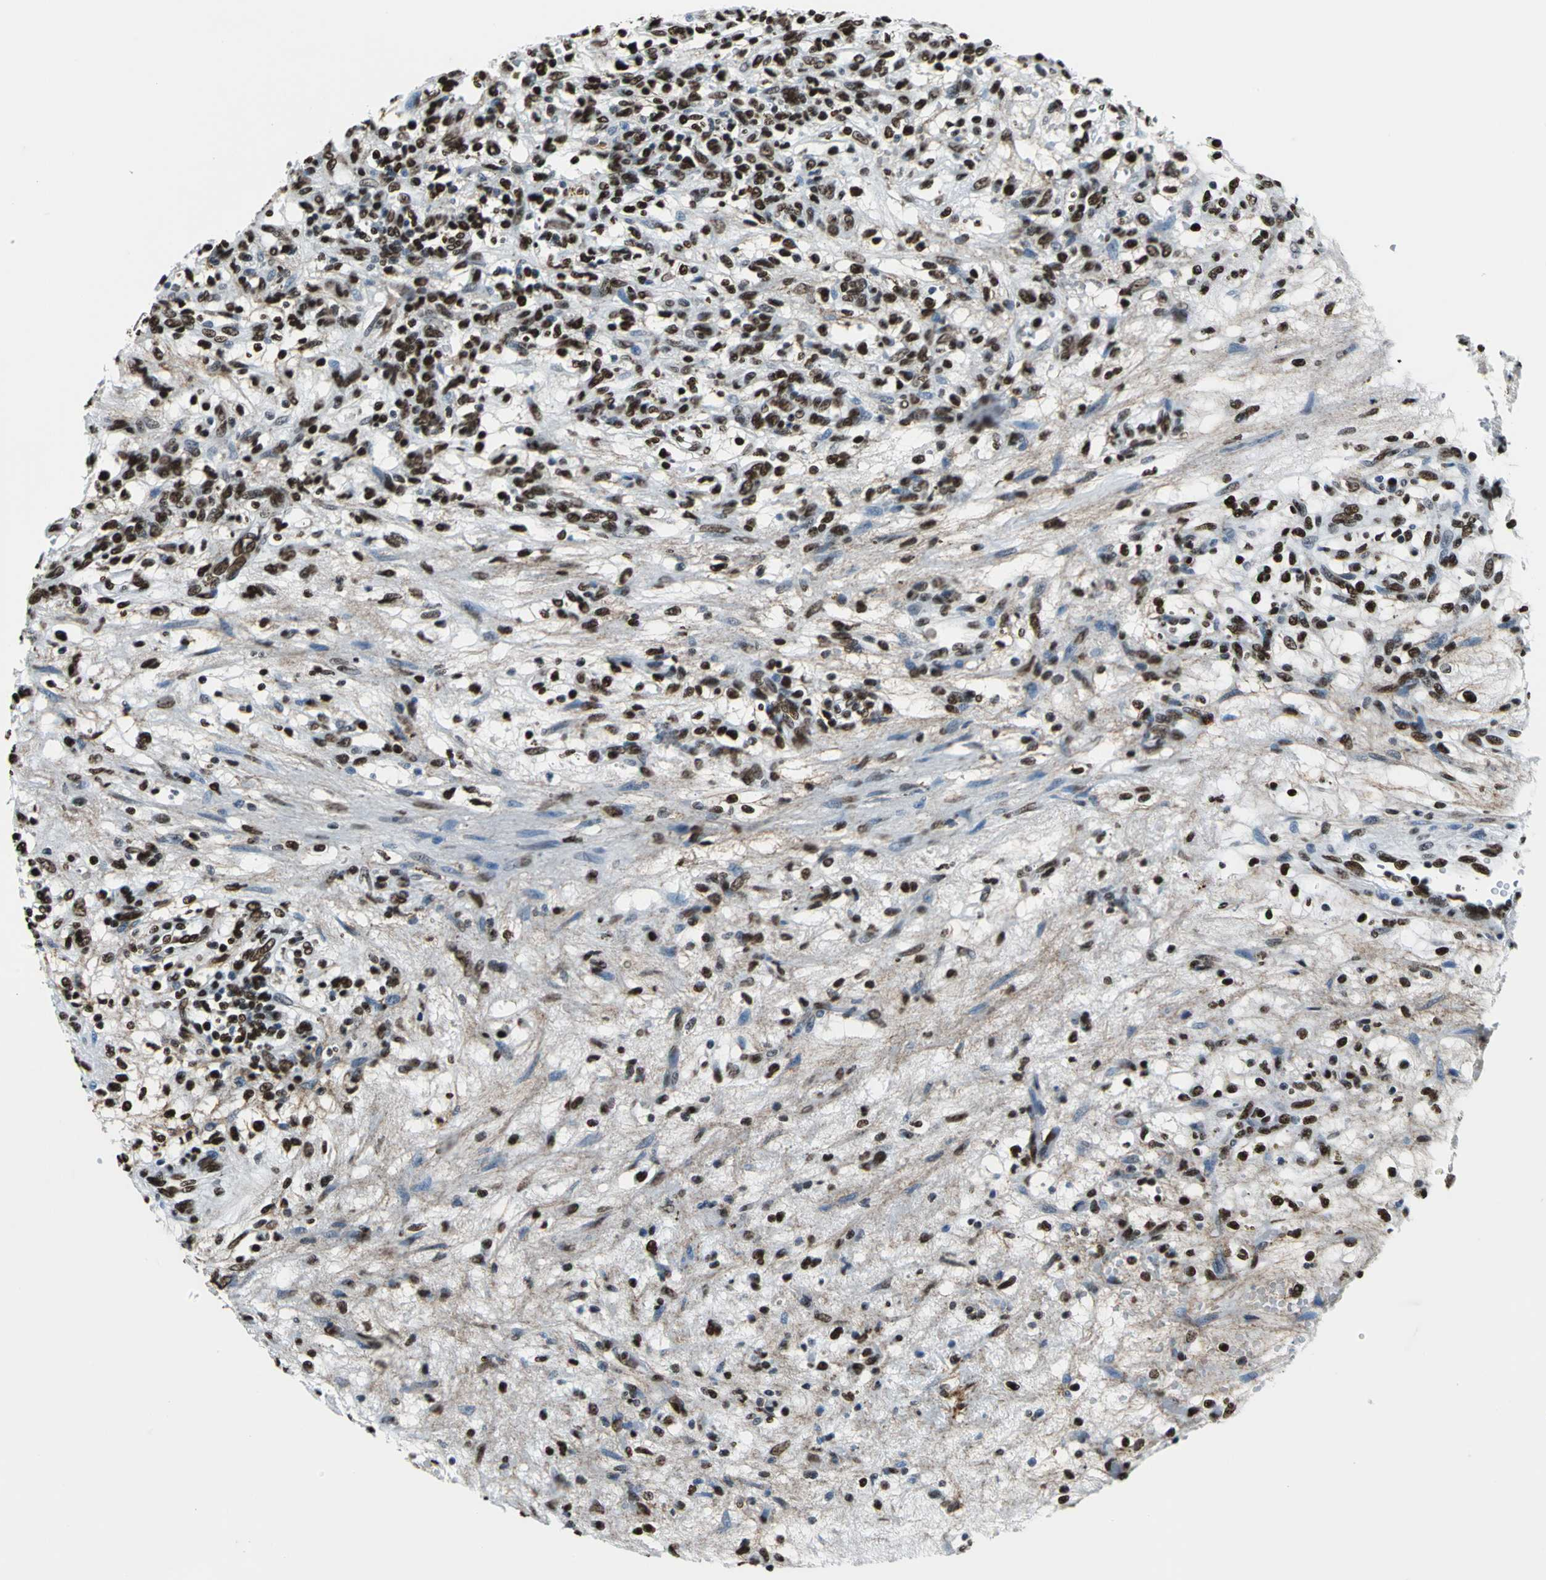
{"staining": {"intensity": "strong", "quantity": ">75%", "location": "nuclear"}, "tissue": "renal cancer", "cell_type": "Tumor cells", "image_type": "cancer", "snomed": [{"axis": "morphology", "description": "Adenocarcinoma, NOS"}, {"axis": "topography", "description": "Kidney"}], "caption": "Immunohistochemistry (IHC) staining of renal adenocarcinoma, which displays high levels of strong nuclear positivity in approximately >75% of tumor cells indicating strong nuclear protein positivity. The staining was performed using DAB (brown) for protein detection and nuclei were counterstained in hematoxylin (blue).", "gene": "APEX1", "patient": {"sex": "female", "age": 57}}